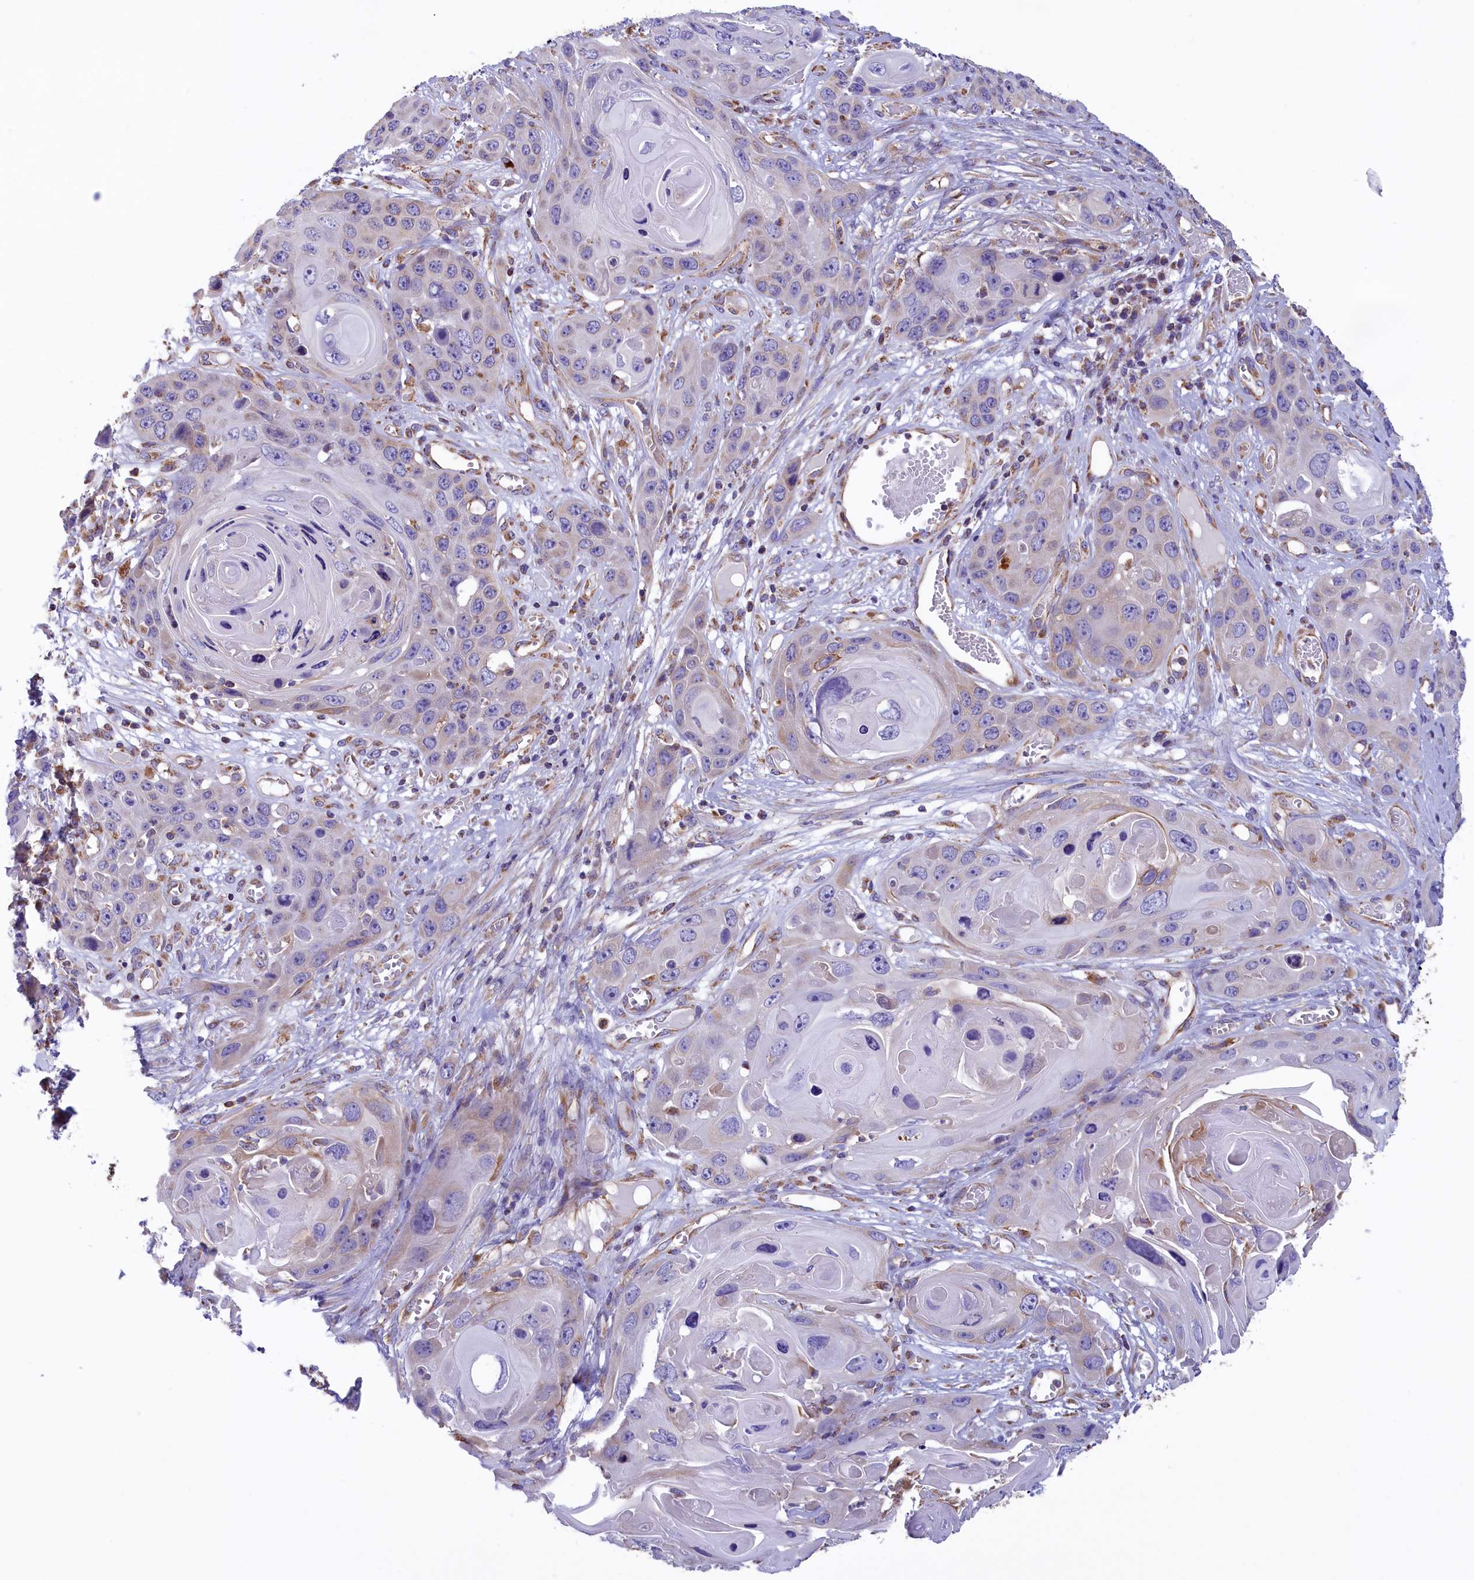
{"staining": {"intensity": "negative", "quantity": "none", "location": "none"}, "tissue": "skin cancer", "cell_type": "Tumor cells", "image_type": "cancer", "snomed": [{"axis": "morphology", "description": "Squamous cell carcinoma, NOS"}, {"axis": "topography", "description": "Skin"}], "caption": "Immunohistochemistry micrograph of neoplastic tissue: skin cancer stained with DAB demonstrates no significant protein expression in tumor cells.", "gene": "GATB", "patient": {"sex": "male", "age": 55}}